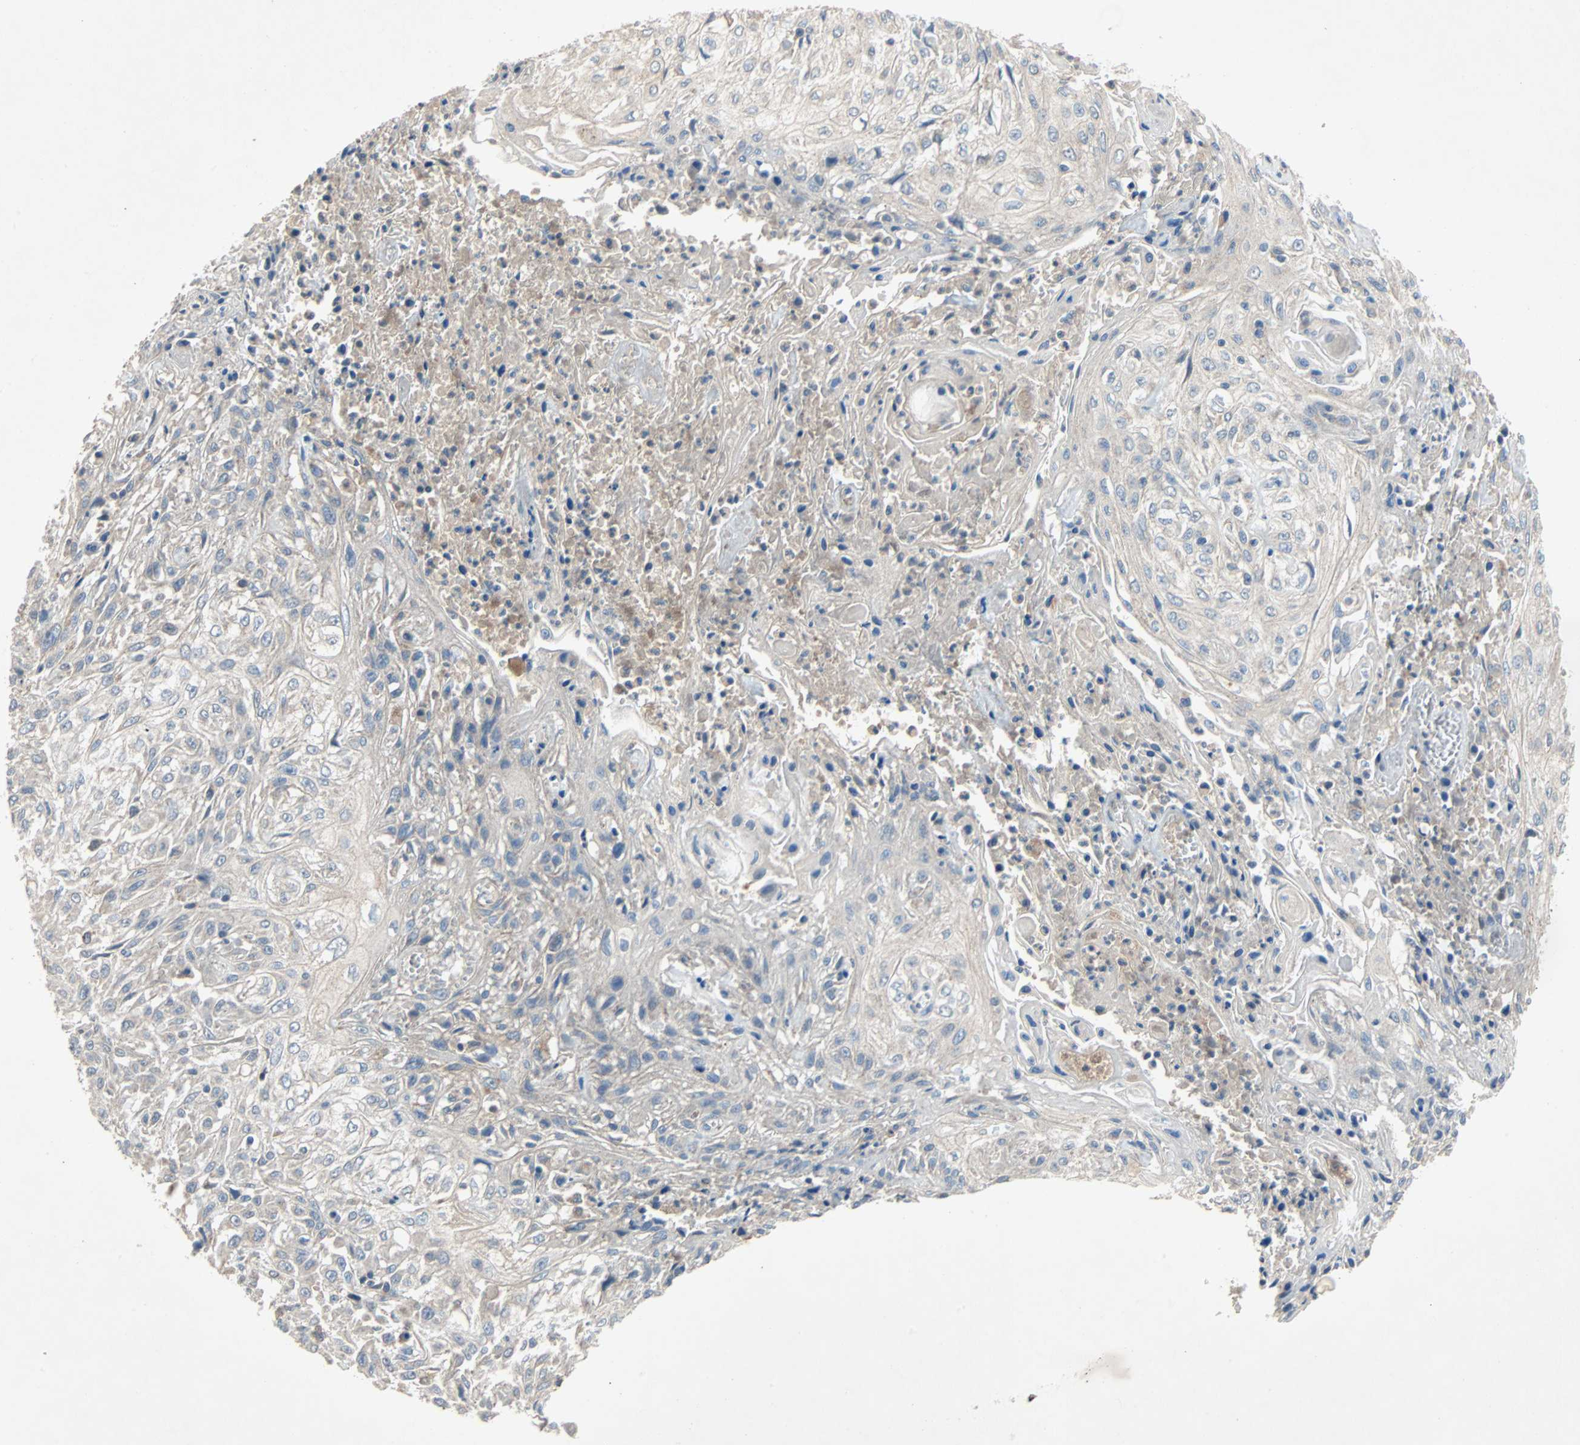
{"staining": {"intensity": "weak", "quantity": "<25%", "location": "cytoplasmic/membranous"}, "tissue": "skin cancer", "cell_type": "Tumor cells", "image_type": "cancer", "snomed": [{"axis": "morphology", "description": "Squamous cell carcinoma, NOS"}, {"axis": "morphology", "description": "Squamous cell carcinoma, metastatic, NOS"}, {"axis": "topography", "description": "Skin"}, {"axis": "topography", "description": "Lymph node"}], "caption": "DAB immunohistochemical staining of skin metastatic squamous cell carcinoma demonstrates no significant staining in tumor cells.", "gene": "XYLT1", "patient": {"sex": "male", "age": 75}}